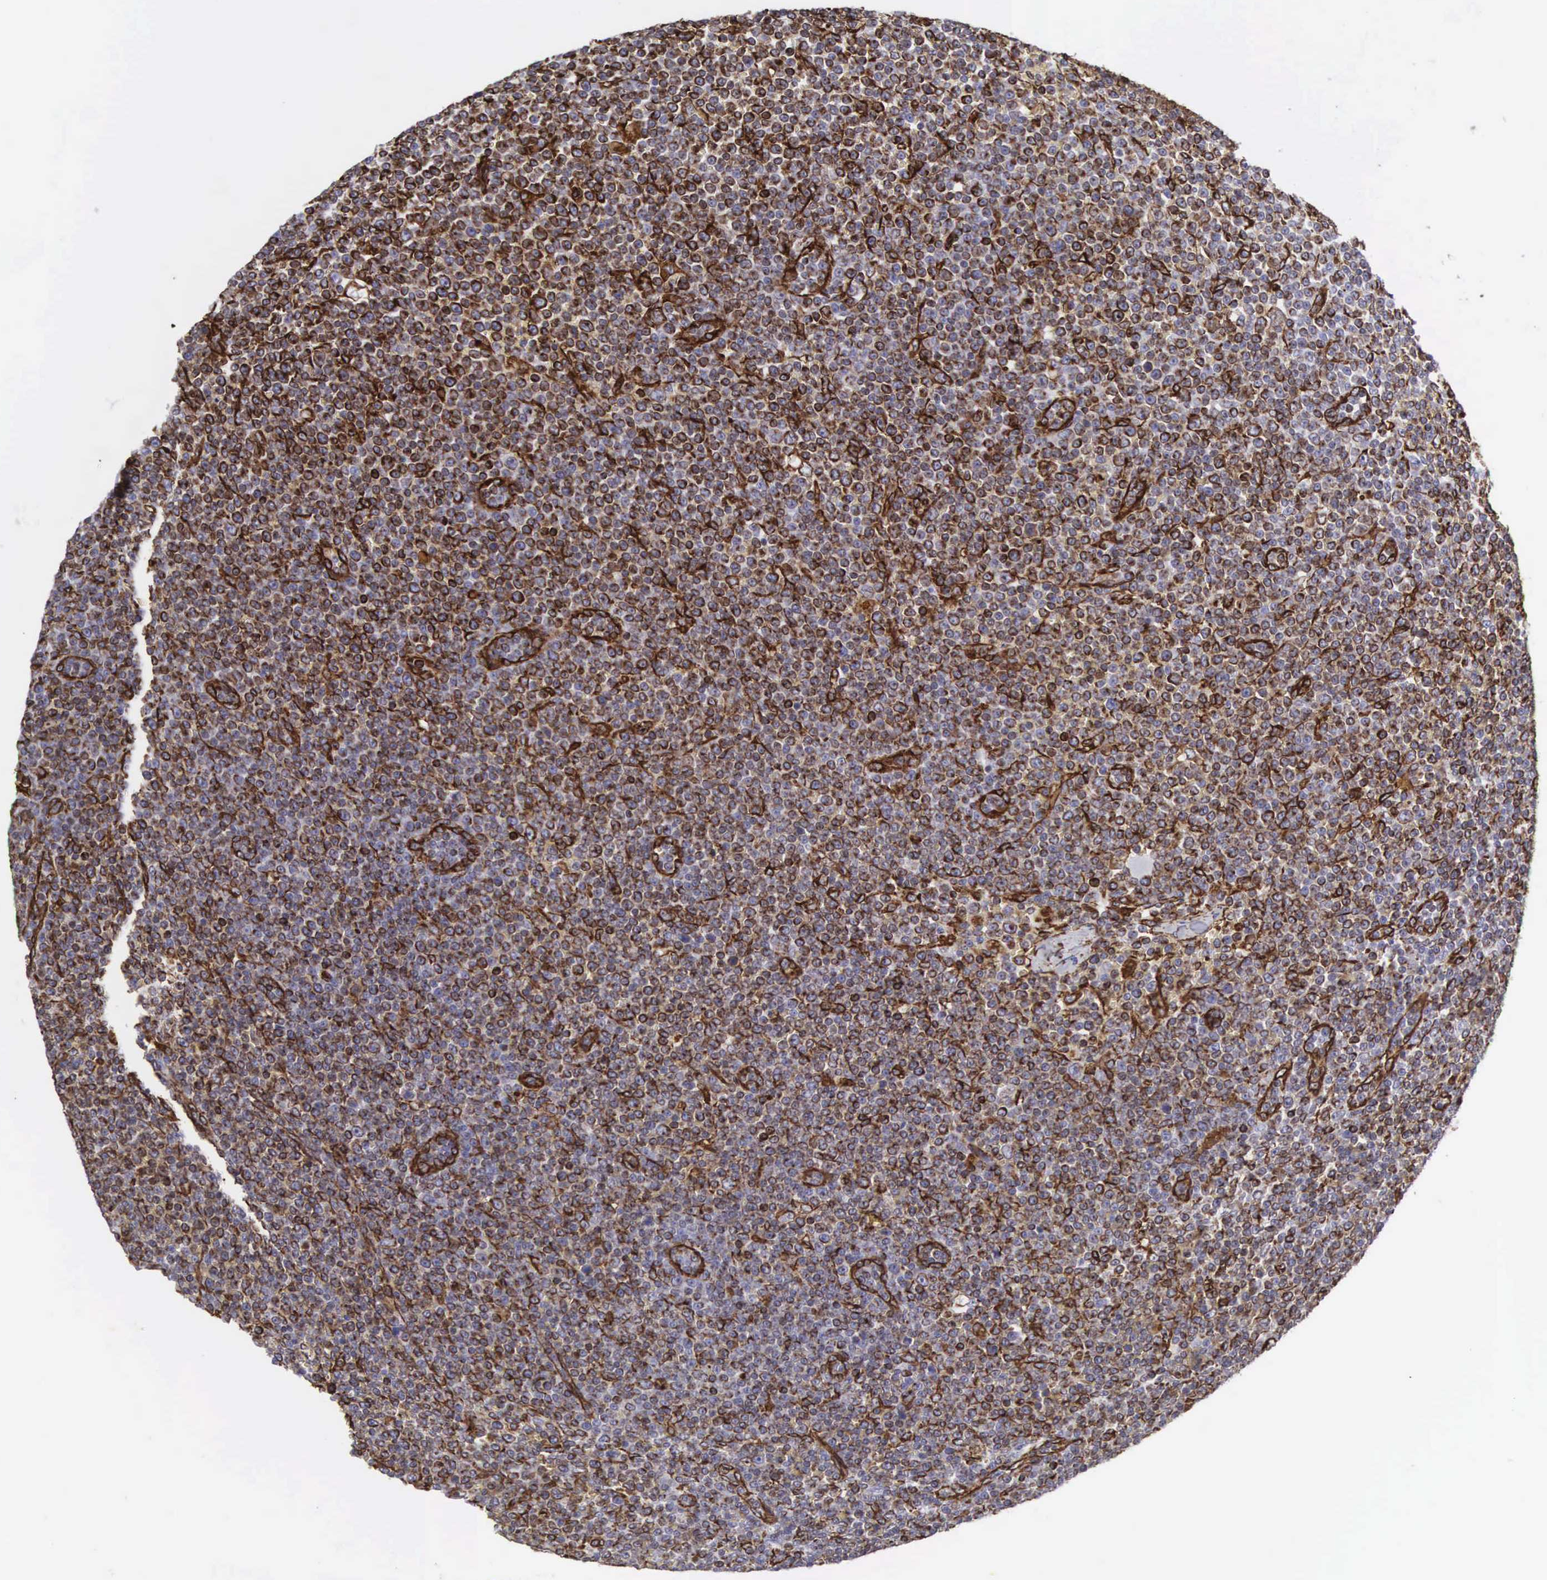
{"staining": {"intensity": "strong", "quantity": "25%-75%", "location": "cytoplasmic/membranous"}, "tissue": "lymphoma", "cell_type": "Tumor cells", "image_type": "cancer", "snomed": [{"axis": "morphology", "description": "Malignant lymphoma, non-Hodgkin's type, Low grade"}, {"axis": "topography", "description": "Lymph node"}], "caption": "Tumor cells show high levels of strong cytoplasmic/membranous positivity in approximately 25%-75% of cells in lymphoma. (DAB (3,3'-diaminobenzidine) = brown stain, brightfield microscopy at high magnification).", "gene": "VIM", "patient": {"sex": "male", "age": 50}}